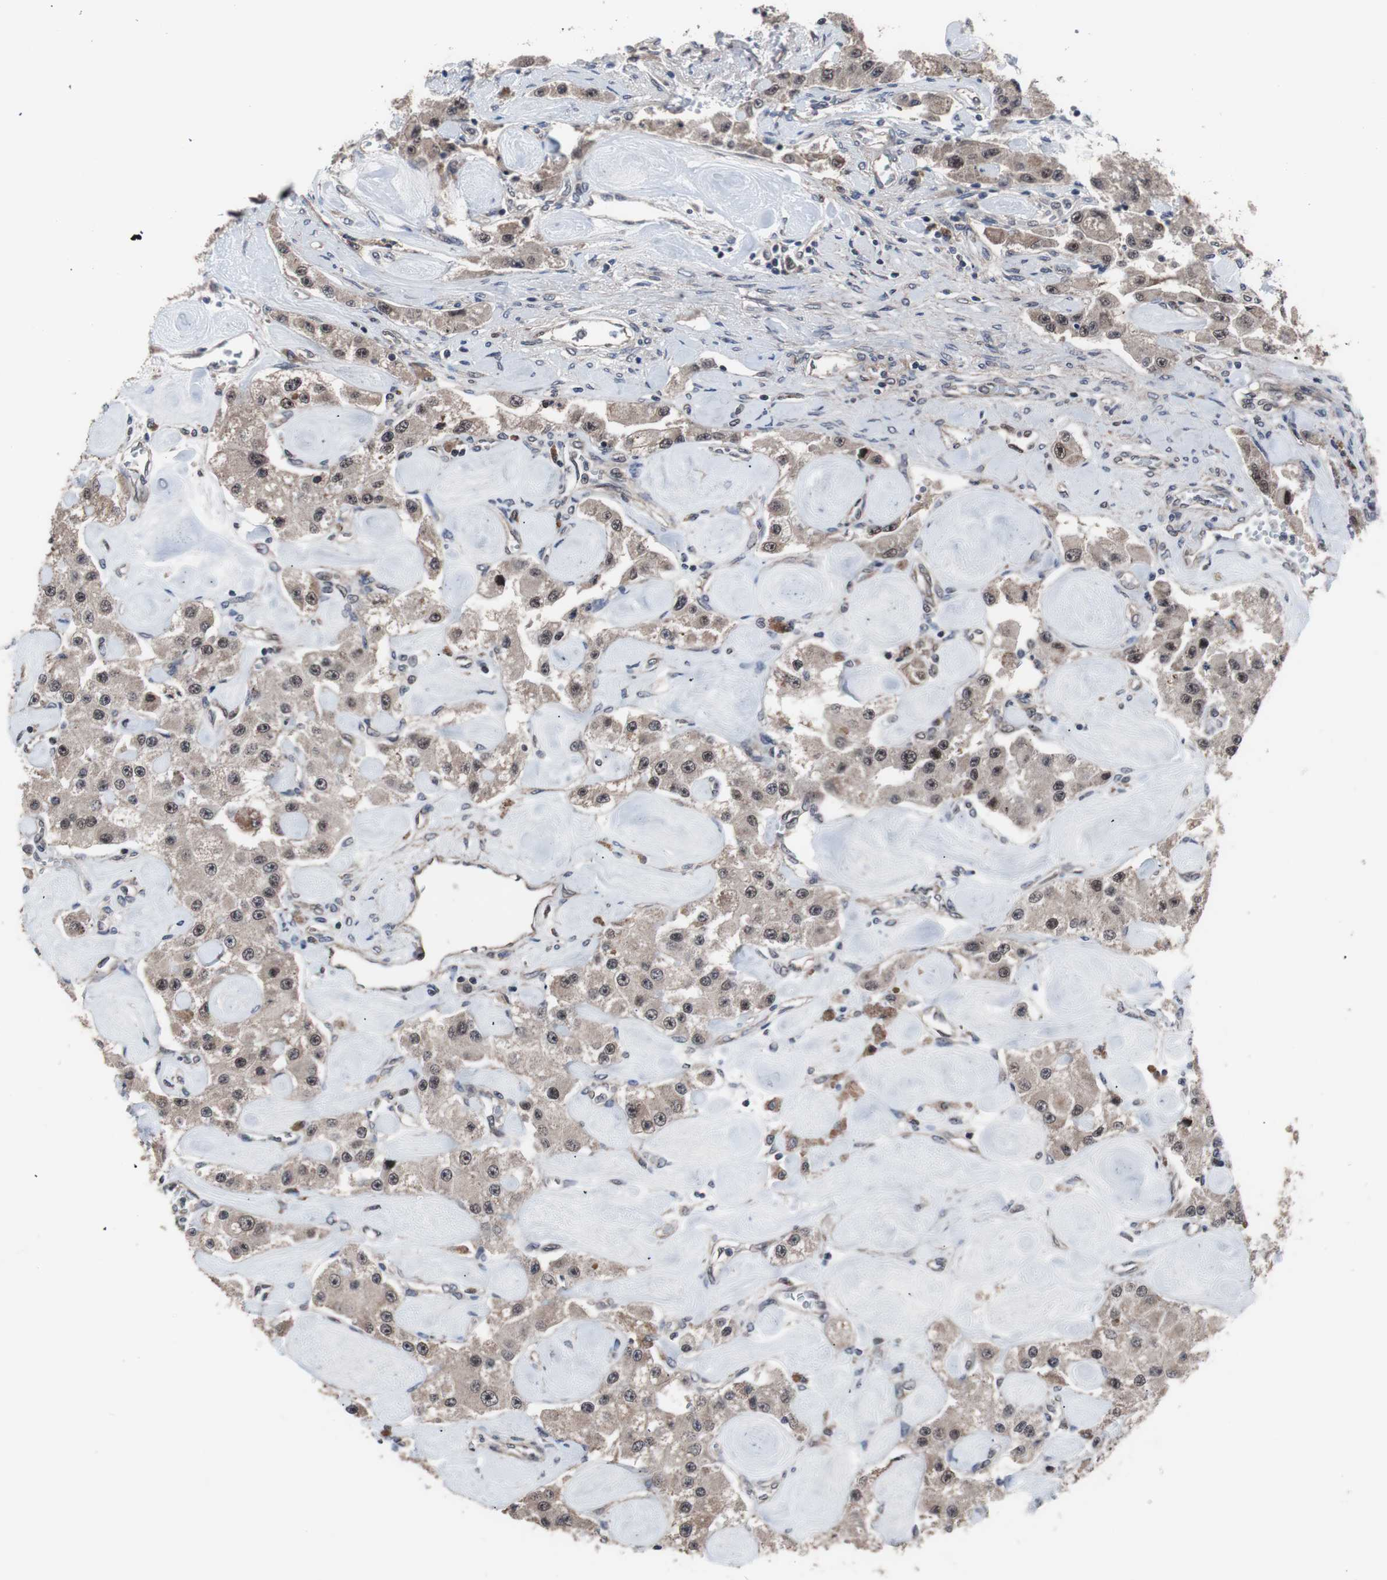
{"staining": {"intensity": "weak", "quantity": ">75%", "location": "cytoplasmic/membranous,nuclear"}, "tissue": "carcinoid", "cell_type": "Tumor cells", "image_type": "cancer", "snomed": [{"axis": "morphology", "description": "Carcinoid, malignant, NOS"}, {"axis": "topography", "description": "Pancreas"}], "caption": "This micrograph displays immunohistochemistry (IHC) staining of human carcinoid, with low weak cytoplasmic/membranous and nuclear positivity in approximately >75% of tumor cells.", "gene": "GTF2F2", "patient": {"sex": "male", "age": 41}}